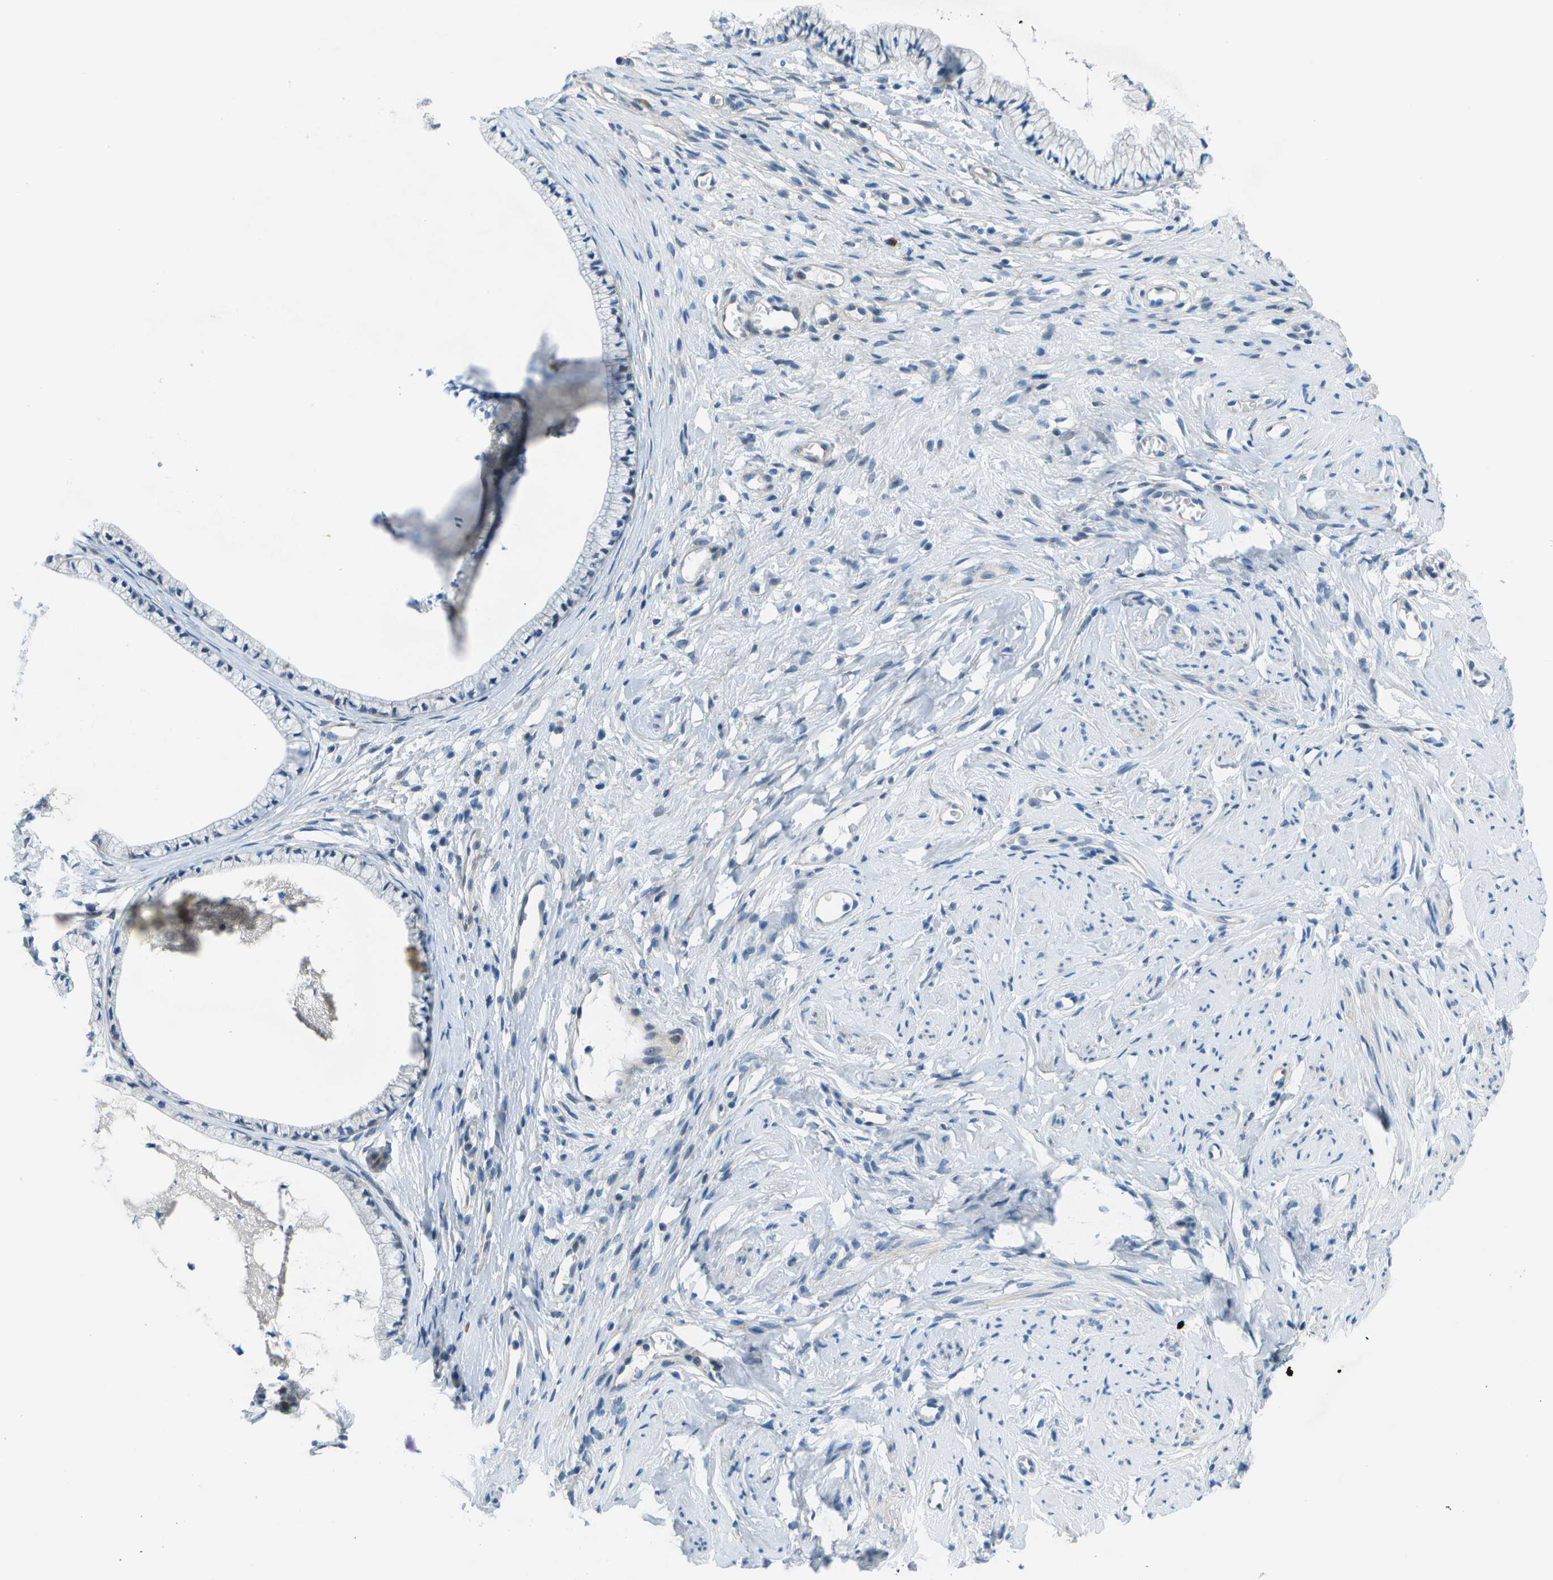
{"staining": {"intensity": "negative", "quantity": "none", "location": "none"}, "tissue": "cervix", "cell_type": "Glandular cells", "image_type": "normal", "snomed": [{"axis": "morphology", "description": "Normal tissue, NOS"}, {"axis": "topography", "description": "Cervix"}], "caption": "This is an IHC micrograph of normal human cervix. There is no expression in glandular cells.", "gene": "SORBS3", "patient": {"sex": "female", "age": 77}}